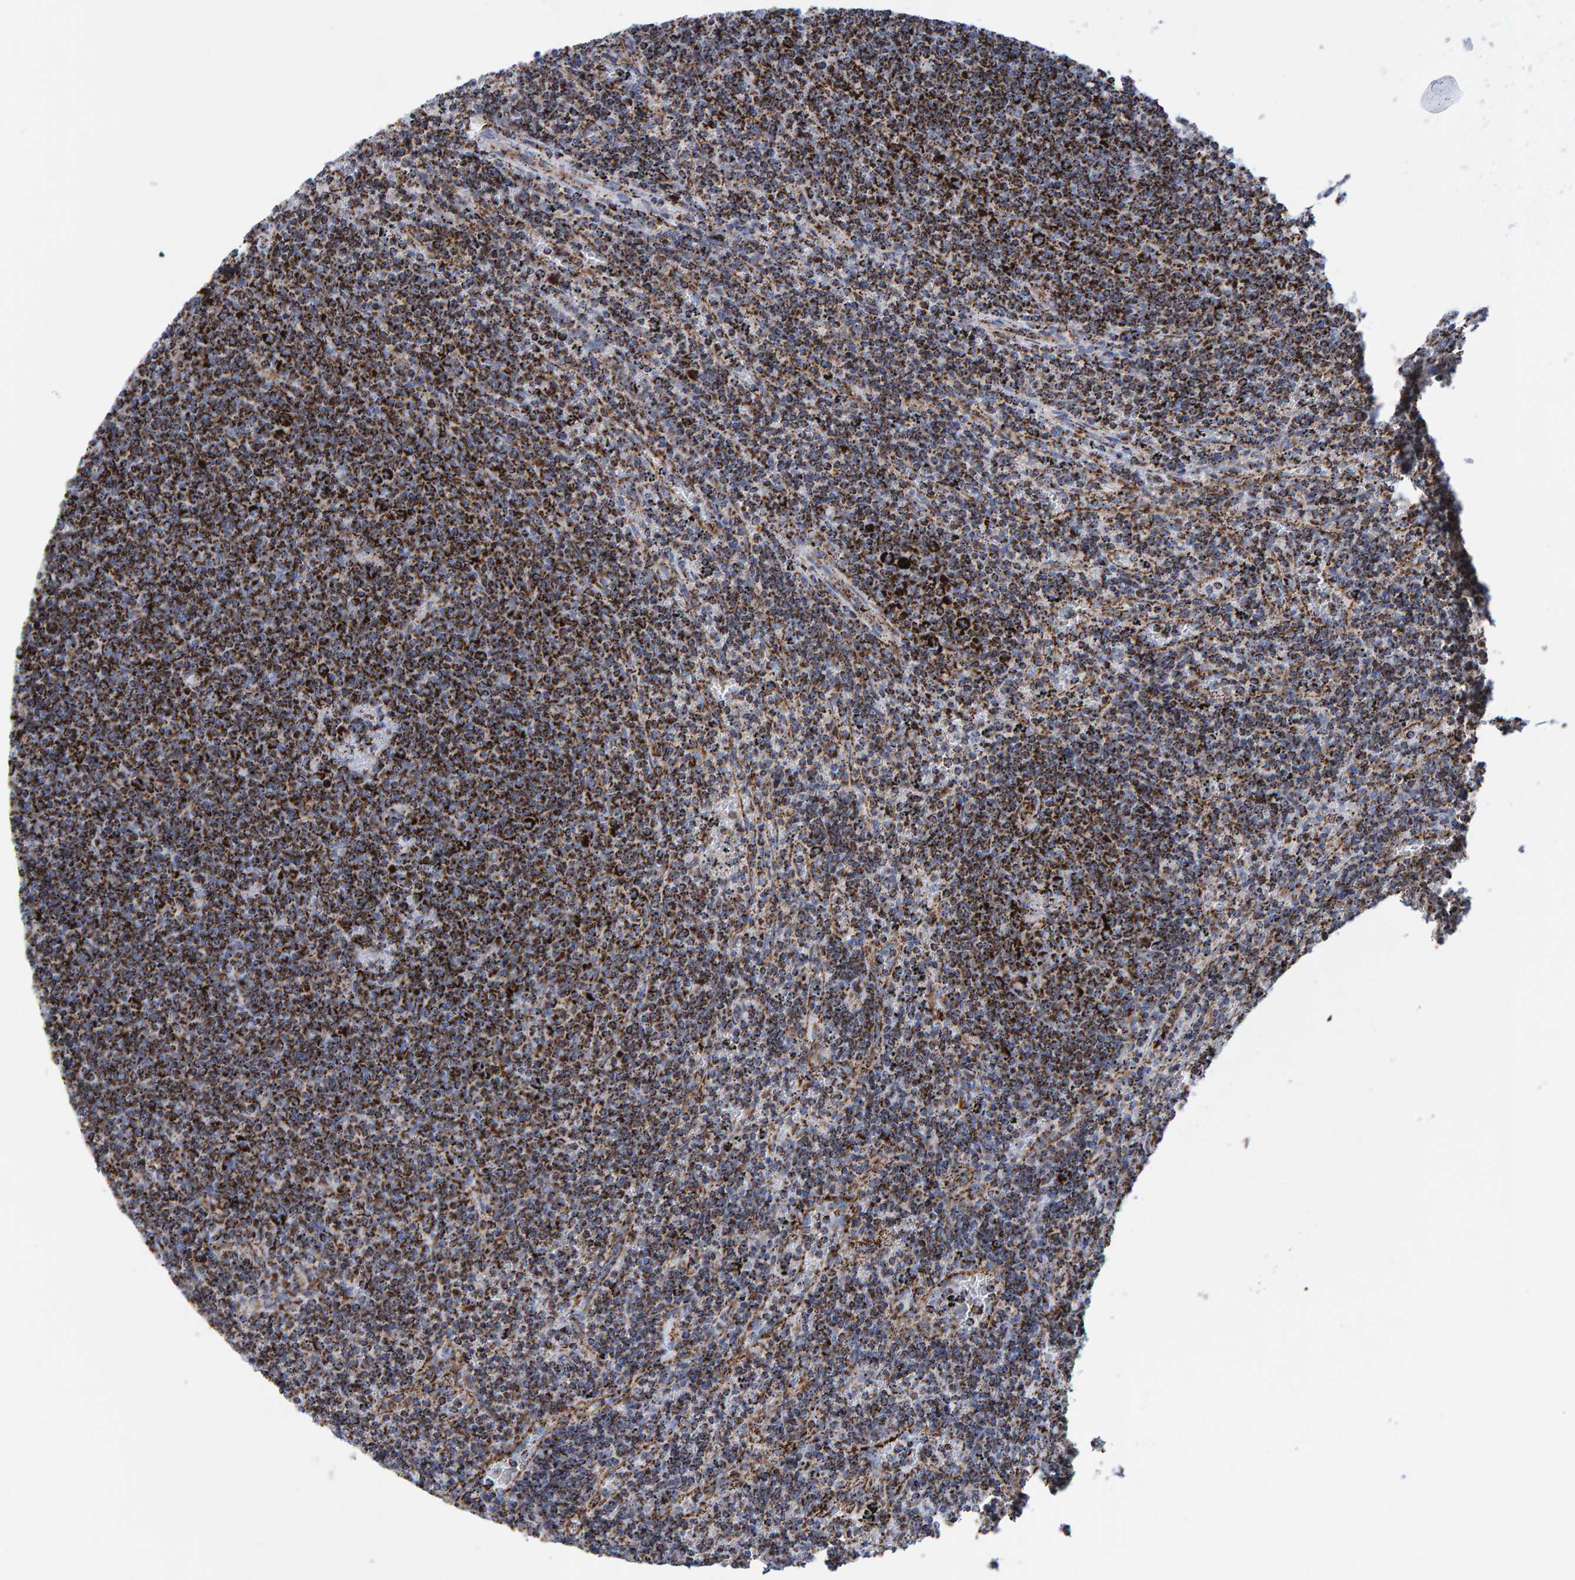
{"staining": {"intensity": "strong", "quantity": ">75%", "location": "cytoplasmic/membranous"}, "tissue": "lymphoma", "cell_type": "Tumor cells", "image_type": "cancer", "snomed": [{"axis": "morphology", "description": "Malignant lymphoma, non-Hodgkin's type, Low grade"}, {"axis": "topography", "description": "Spleen"}], "caption": "High-magnification brightfield microscopy of low-grade malignant lymphoma, non-Hodgkin's type stained with DAB (3,3'-diaminobenzidine) (brown) and counterstained with hematoxylin (blue). tumor cells exhibit strong cytoplasmic/membranous expression is present in about>75% of cells.", "gene": "ENSG00000262660", "patient": {"sex": "female", "age": 50}}